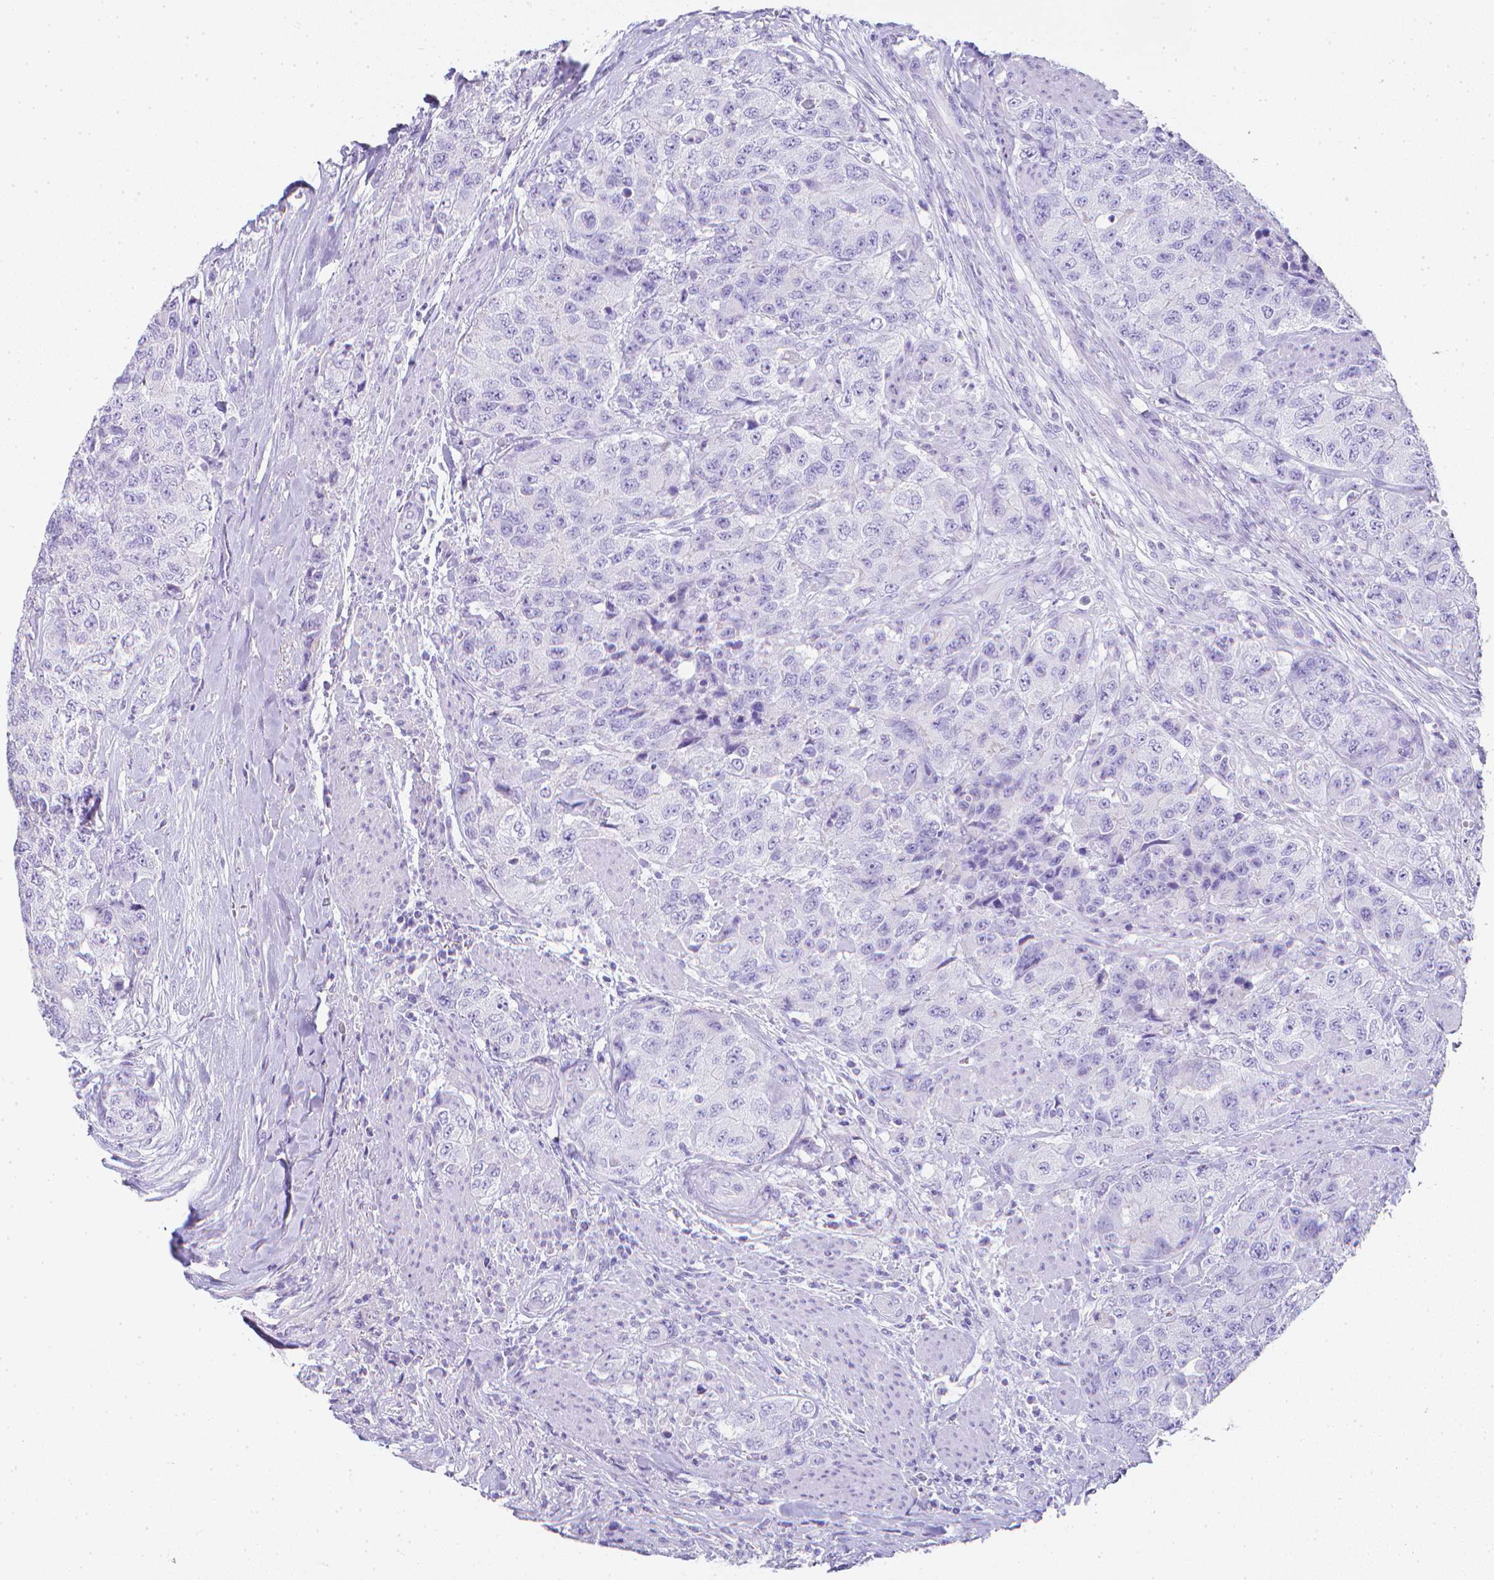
{"staining": {"intensity": "negative", "quantity": "none", "location": "none"}, "tissue": "urothelial cancer", "cell_type": "Tumor cells", "image_type": "cancer", "snomed": [{"axis": "morphology", "description": "Urothelial carcinoma, High grade"}, {"axis": "topography", "description": "Urinary bladder"}], "caption": "An image of high-grade urothelial carcinoma stained for a protein shows no brown staining in tumor cells.", "gene": "LGALS4", "patient": {"sex": "female", "age": 78}}